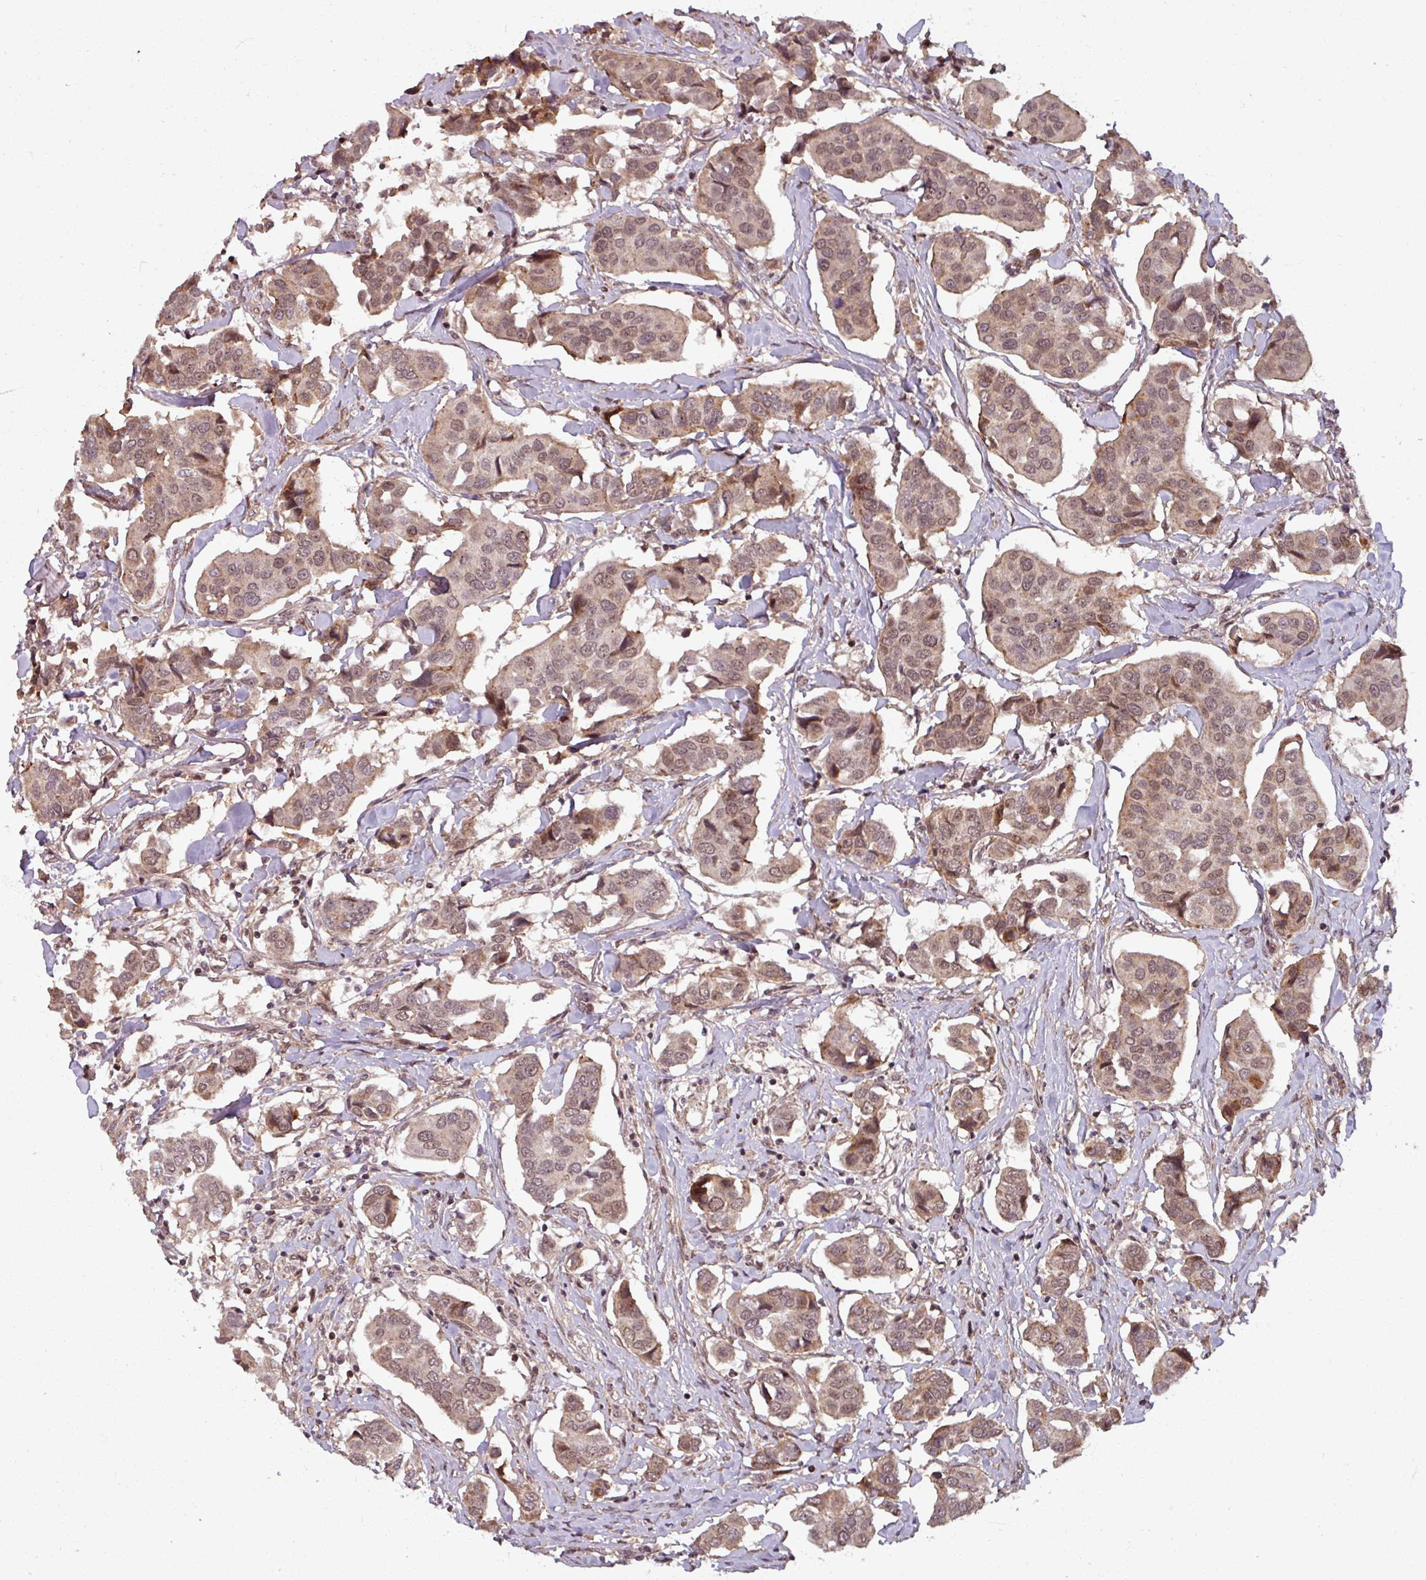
{"staining": {"intensity": "moderate", "quantity": ">75%", "location": "nuclear"}, "tissue": "breast cancer", "cell_type": "Tumor cells", "image_type": "cancer", "snomed": [{"axis": "morphology", "description": "Duct carcinoma"}, {"axis": "topography", "description": "Breast"}], "caption": "Breast cancer stained for a protein (brown) displays moderate nuclear positive staining in about >75% of tumor cells.", "gene": "SWI5", "patient": {"sex": "female", "age": 80}}